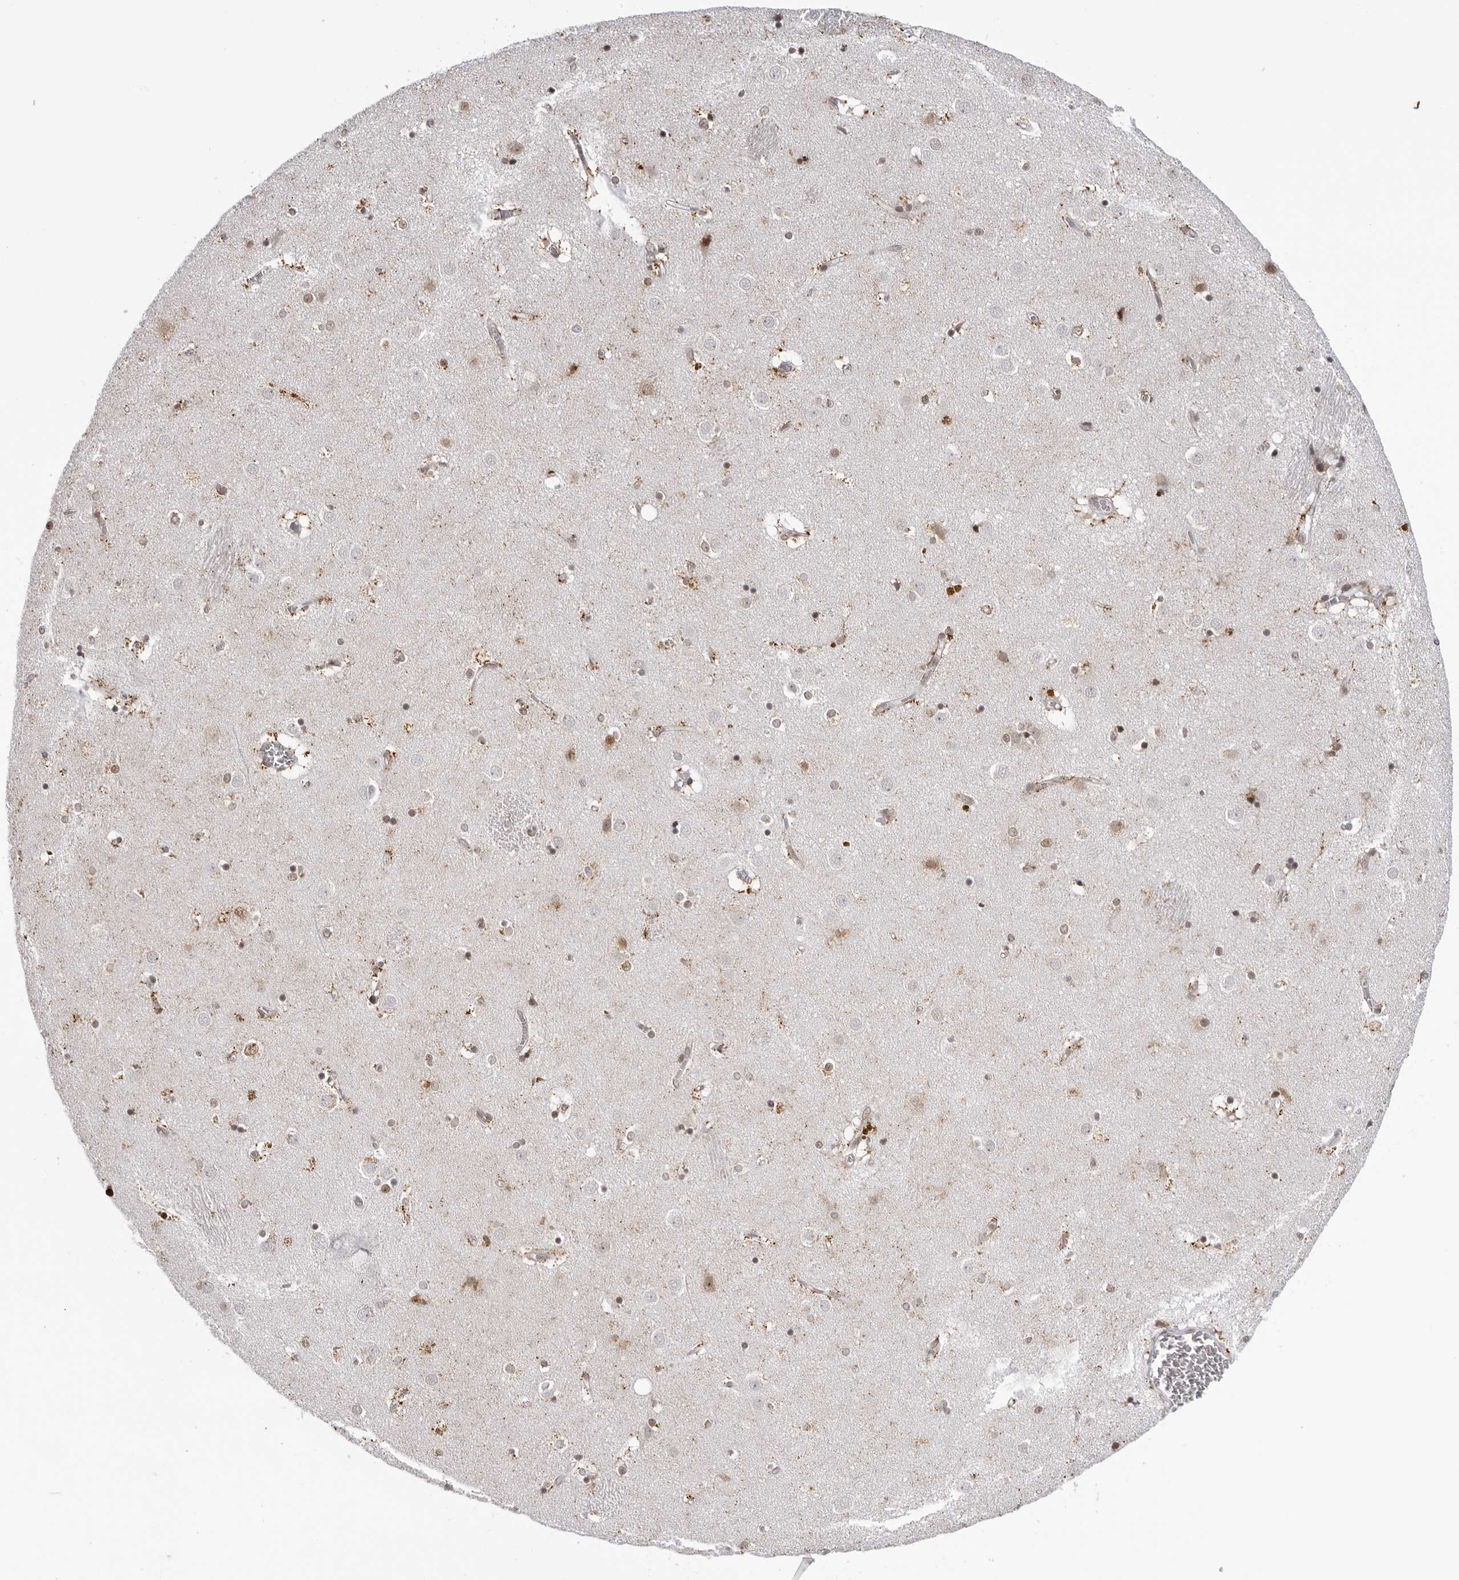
{"staining": {"intensity": "moderate", "quantity": "<25%", "location": "nuclear"}, "tissue": "caudate", "cell_type": "Glial cells", "image_type": "normal", "snomed": [{"axis": "morphology", "description": "Normal tissue, NOS"}, {"axis": "topography", "description": "Lateral ventricle wall"}], "caption": "Brown immunohistochemical staining in unremarkable human caudate demonstrates moderate nuclear expression in approximately <25% of glial cells.", "gene": "HEXIM2", "patient": {"sex": "male", "age": 70}}